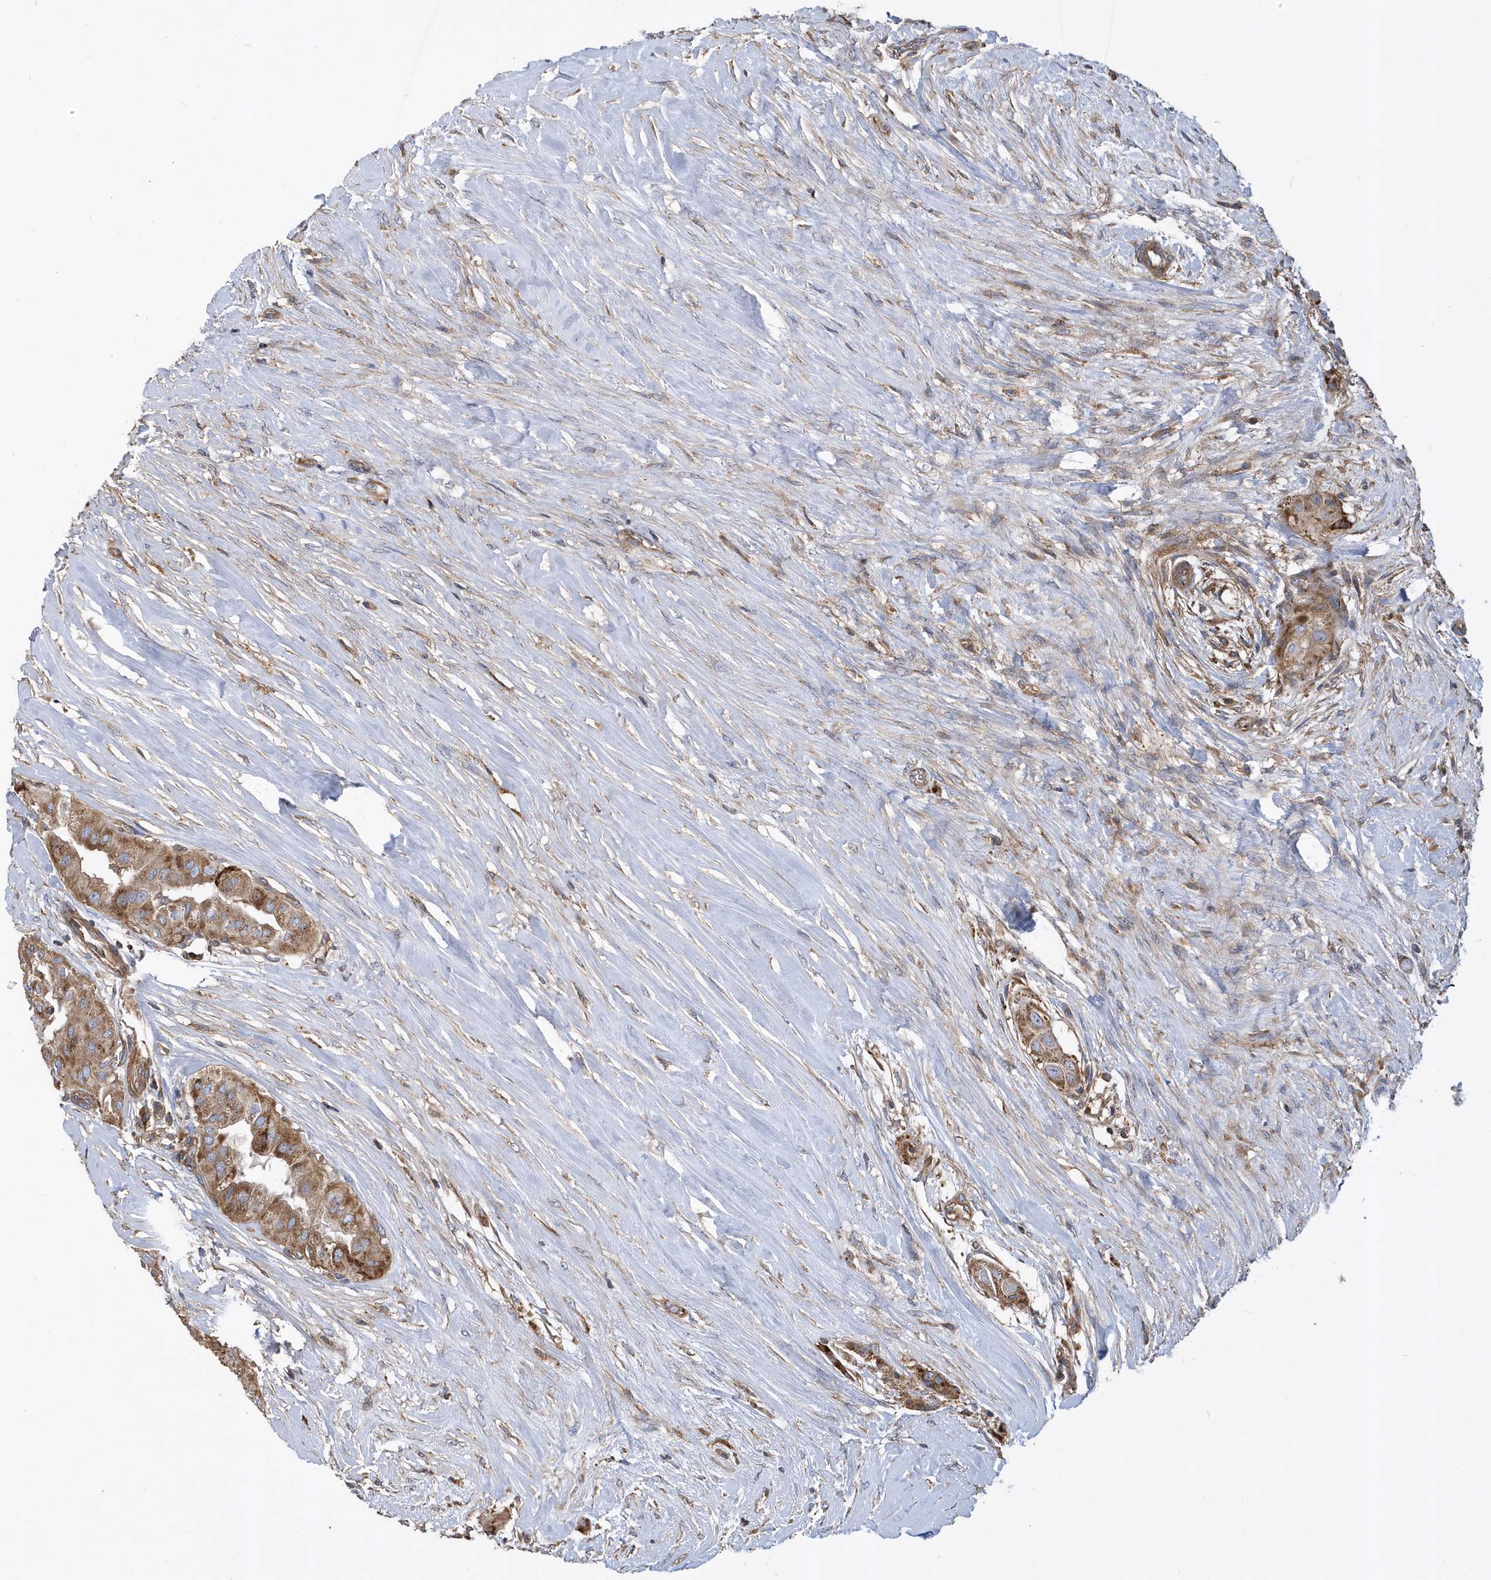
{"staining": {"intensity": "moderate", "quantity": ">75%", "location": "cytoplasmic/membranous"}, "tissue": "thyroid cancer", "cell_type": "Tumor cells", "image_type": "cancer", "snomed": [{"axis": "morphology", "description": "Papillary adenocarcinoma, NOS"}, {"axis": "topography", "description": "Thyroid gland"}], "caption": "Moderate cytoplasmic/membranous expression for a protein is appreciated in about >75% of tumor cells of thyroid cancer using IHC.", "gene": "TRAIP", "patient": {"sex": "female", "age": 59}}